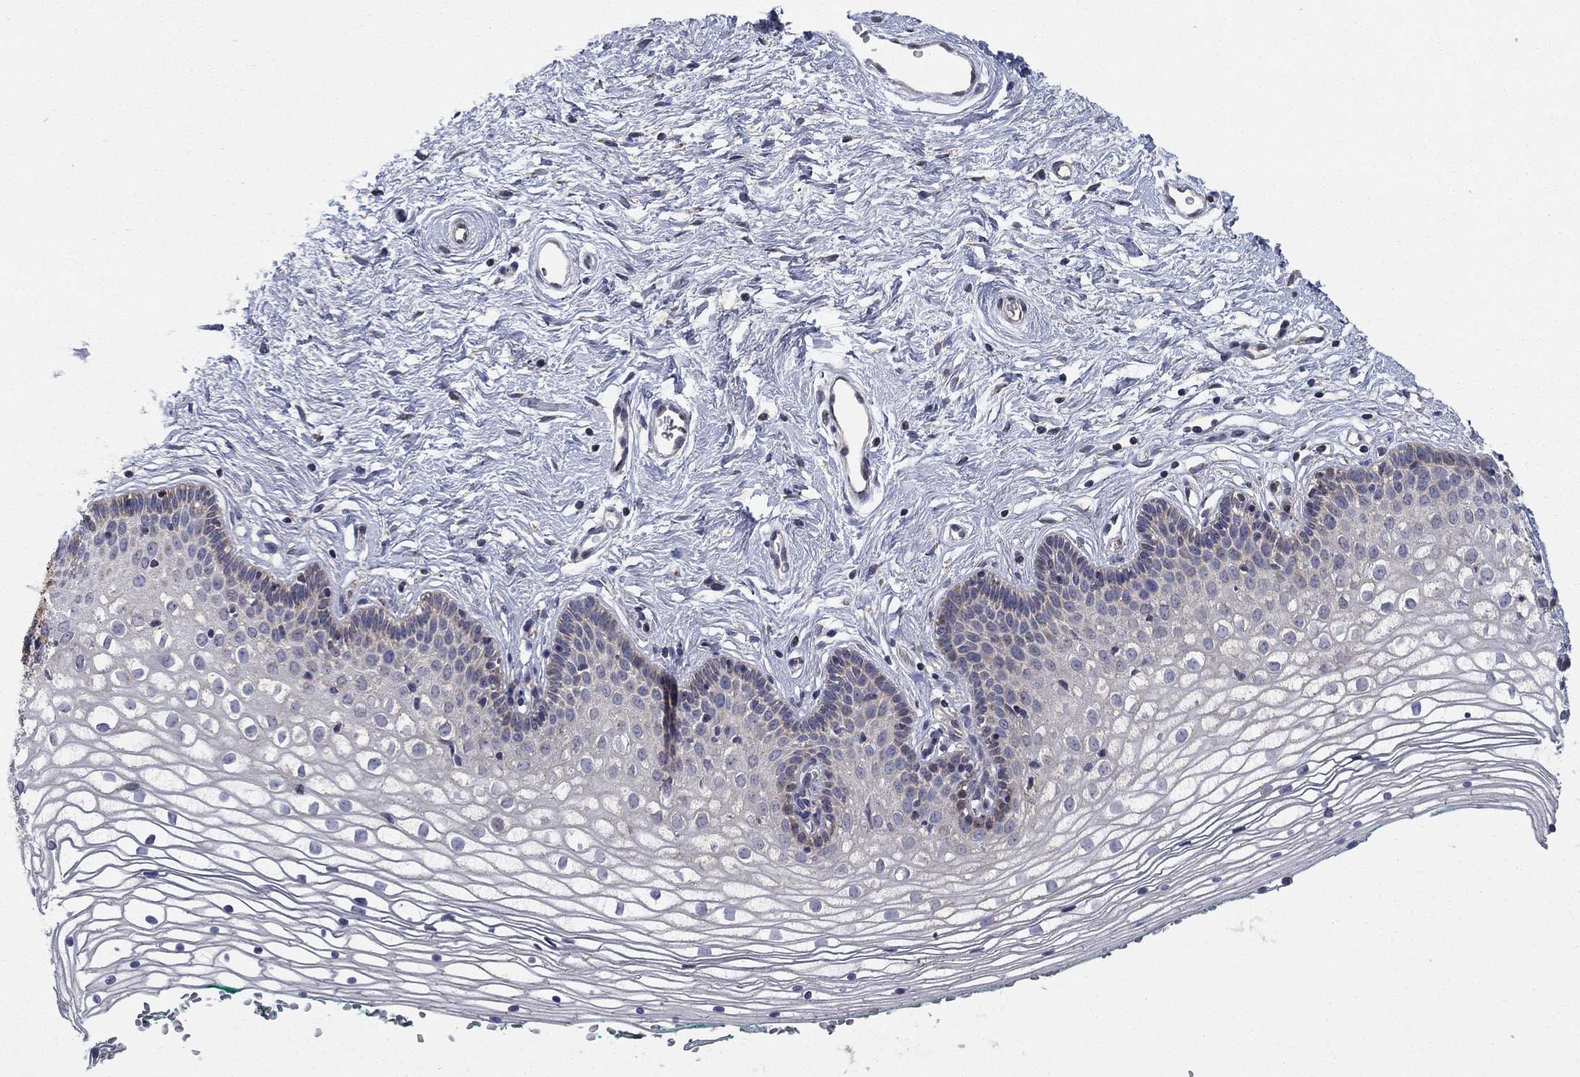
{"staining": {"intensity": "negative", "quantity": "none", "location": "none"}, "tissue": "vagina", "cell_type": "Squamous epithelial cells", "image_type": "normal", "snomed": [{"axis": "morphology", "description": "Normal tissue, NOS"}, {"axis": "topography", "description": "Vagina"}], "caption": "Micrograph shows no protein positivity in squamous epithelial cells of unremarkable vagina.", "gene": "MMAA", "patient": {"sex": "female", "age": 36}}